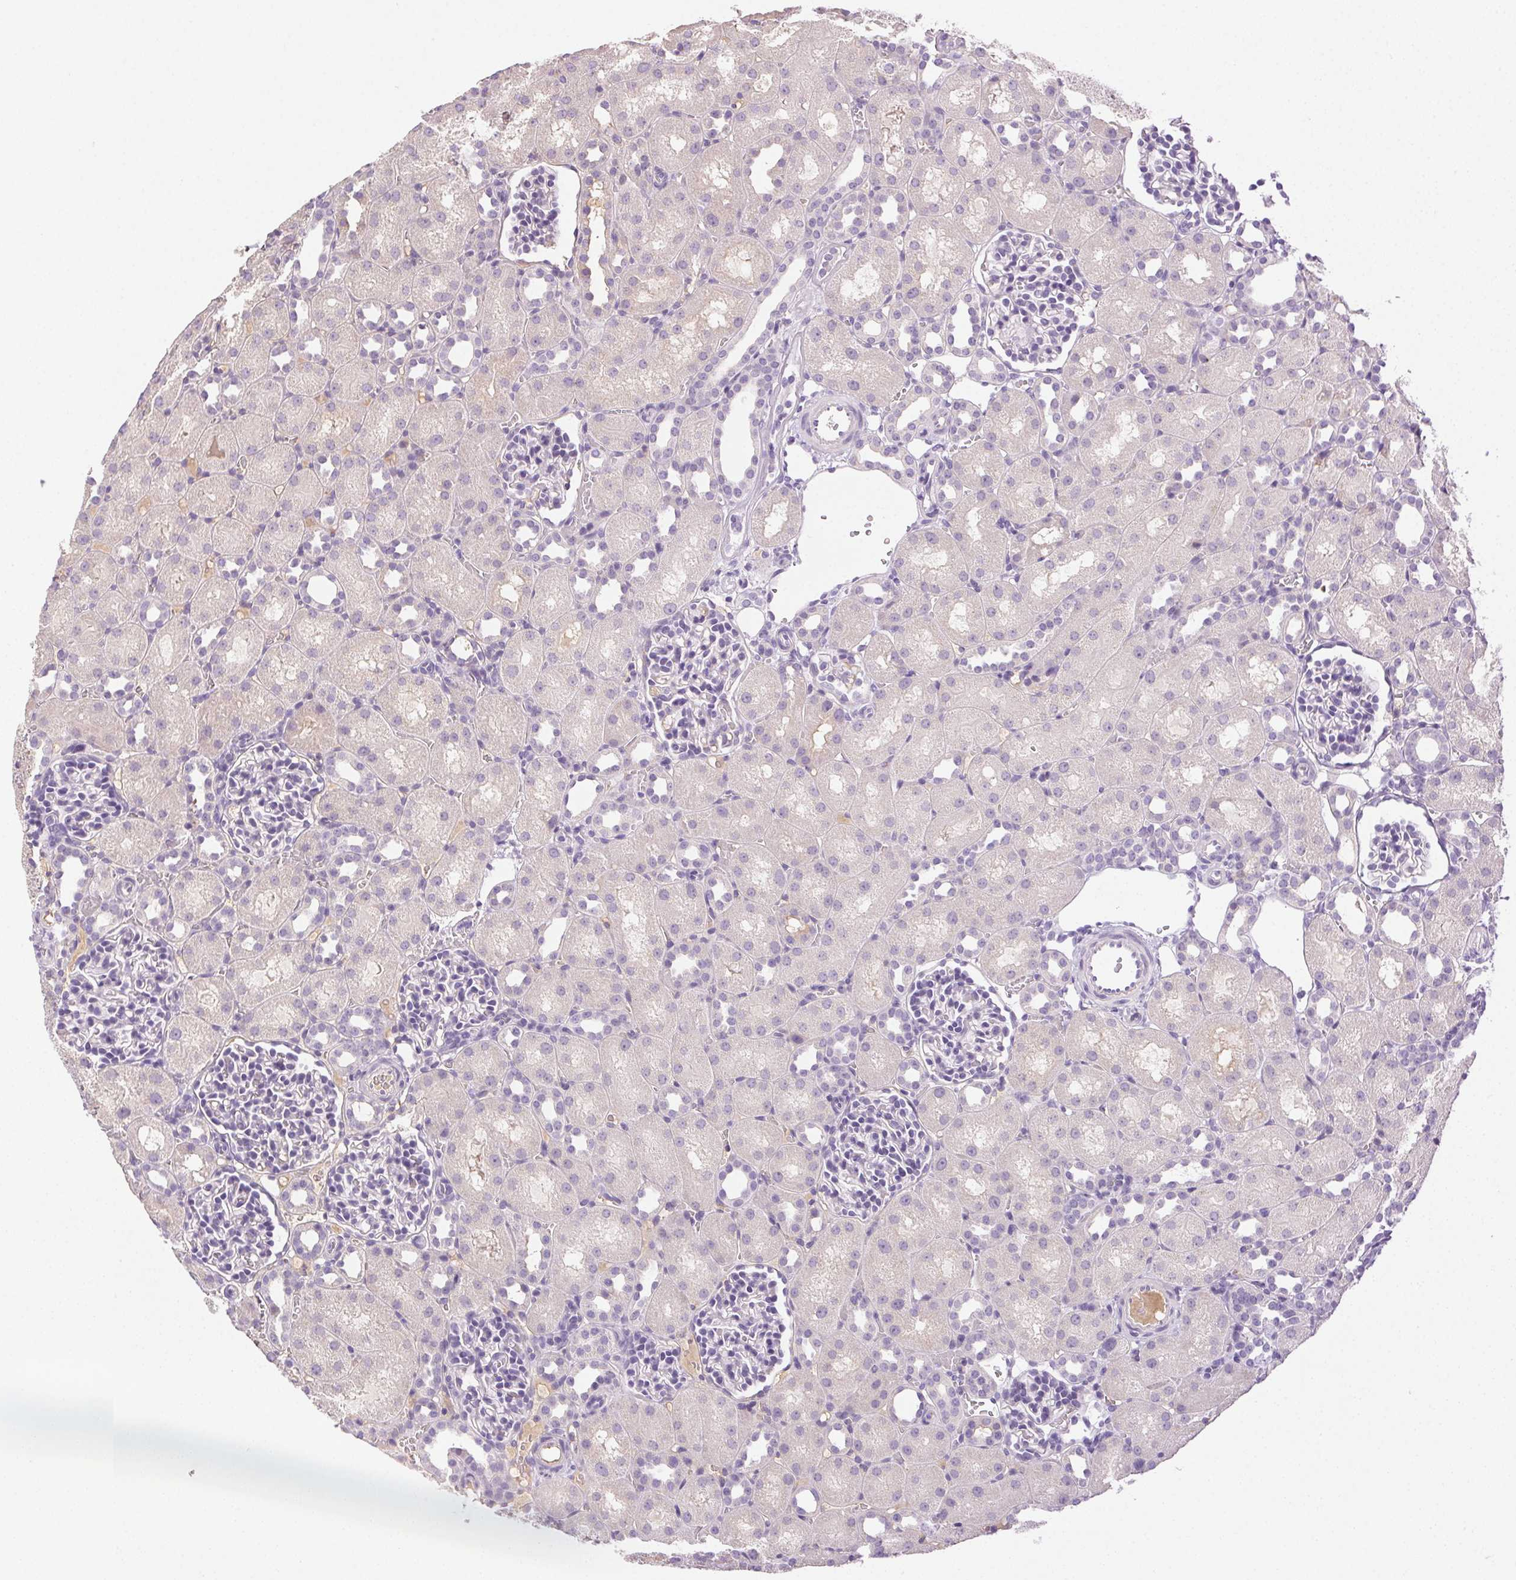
{"staining": {"intensity": "negative", "quantity": "none", "location": "none"}, "tissue": "kidney", "cell_type": "Cells in glomeruli", "image_type": "normal", "snomed": [{"axis": "morphology", "description": "Normal tissue, NOS"}, {"axis": "topography", "description": "Kidney"}], "caption": "A high-resolution photomicrograph shows immunohistochemistry (IHC) staining of unremarkable kidney, which demonstrates no significant expression in cells in glomeruli. (DAB (3,3'-diaminobenzidine) immunohistochemistry (IHC), high magnification).", "gene": "BPIFB2", "patient": {"sex": "male", "age": 1}}